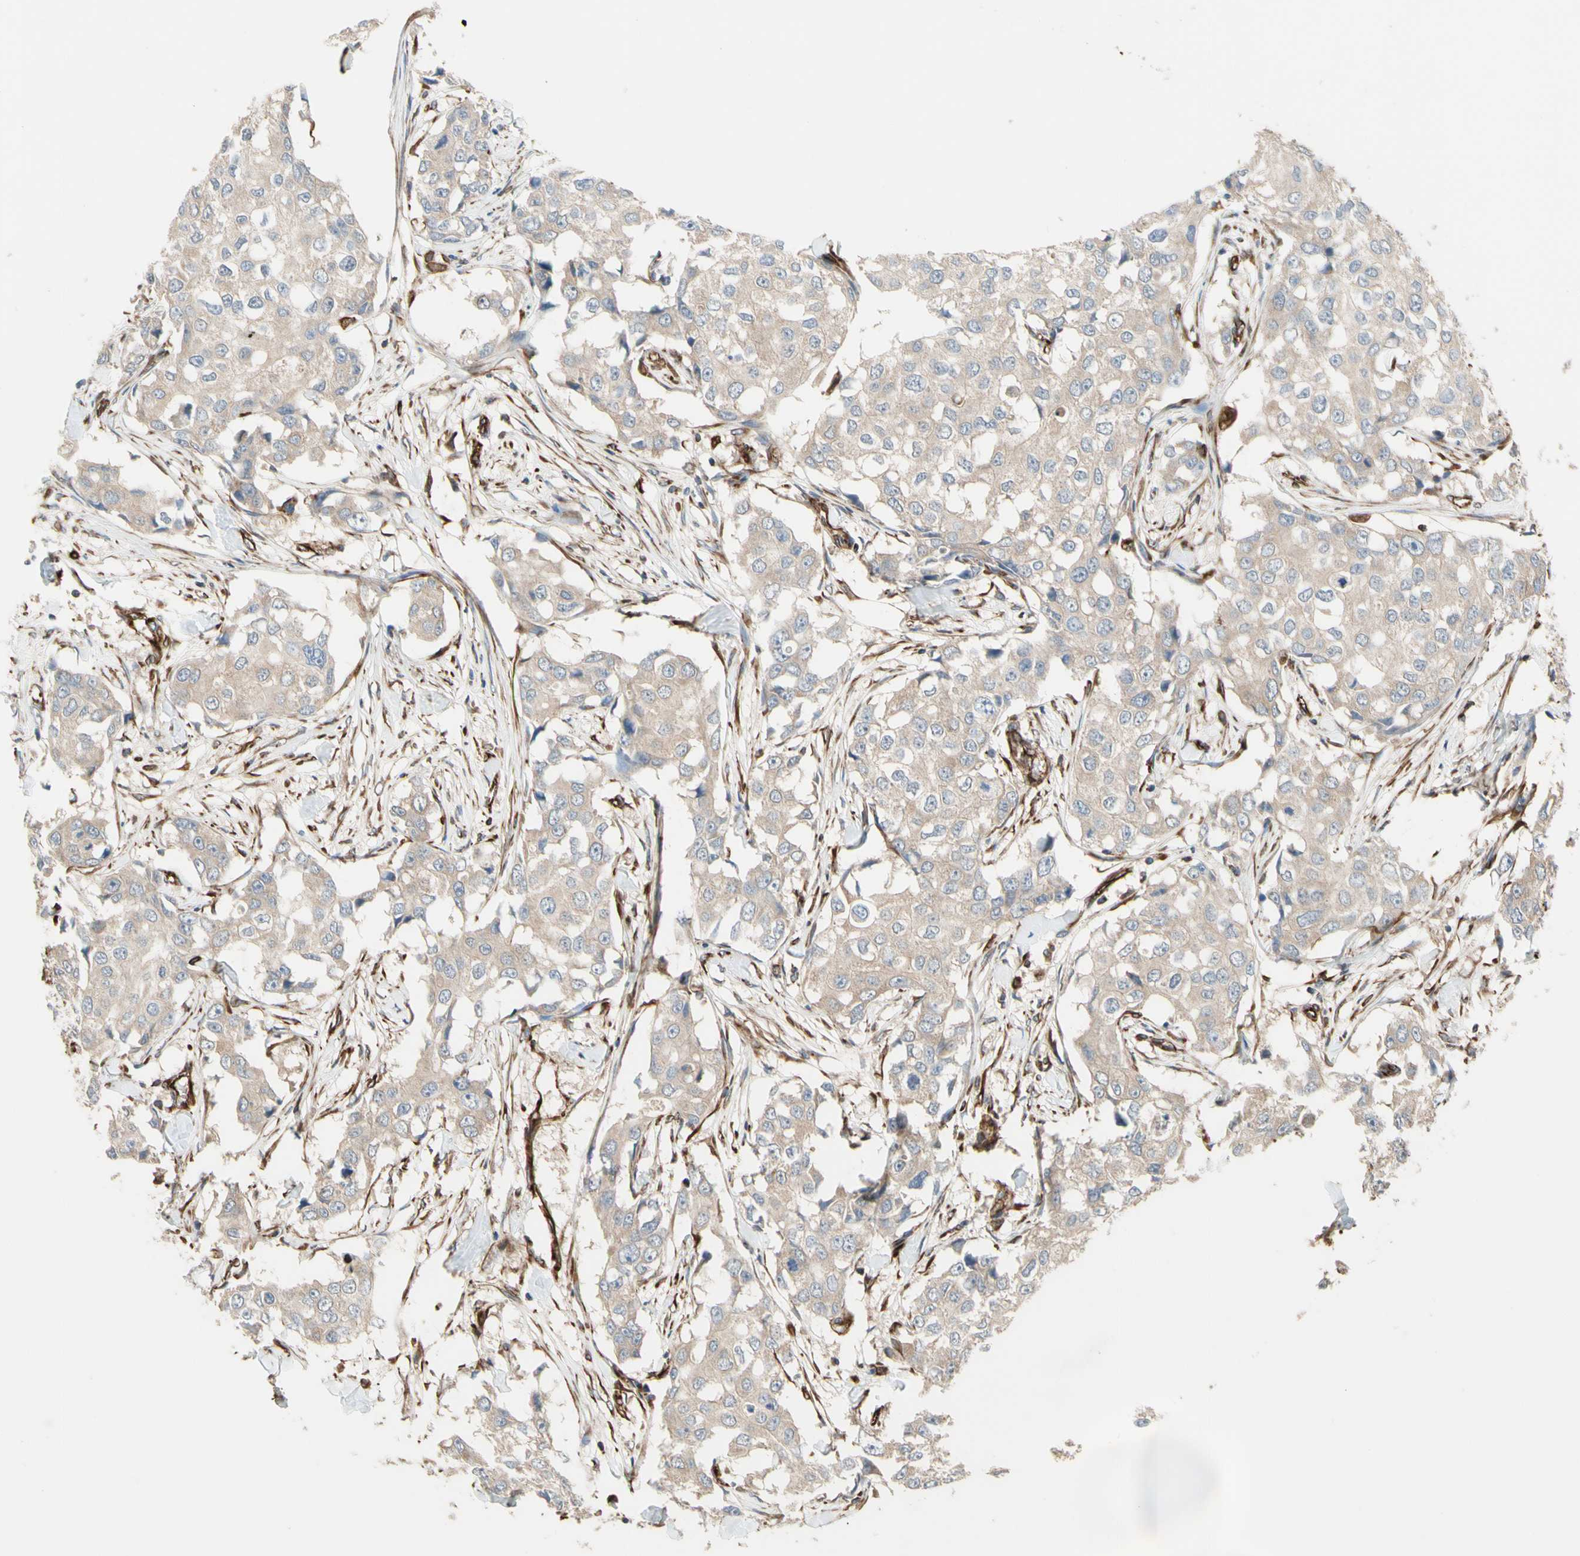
{"staining": {"intensity": "weak", "quantity": "25%-75%", "location": "cytoplasmic/membranous"}, "tissue": "breast cancer", "cell_type": "Tumor cells", "image_type": "cancer", "snomed": [{"axis": "morphology", "description": "Duct carcinoma"}, {"axis": "topography", "description": "Breast"}], "caption": "Weak cytoplasmic/membranous expression for a protein is seen in approximately 25%-75% of tumor cells of breast cancer (infiltrating ductal carcinoma) using immunohistochemistry (IHC).", "gene": "TRAF2", "patient": {"sex": "female", "age": 27}}